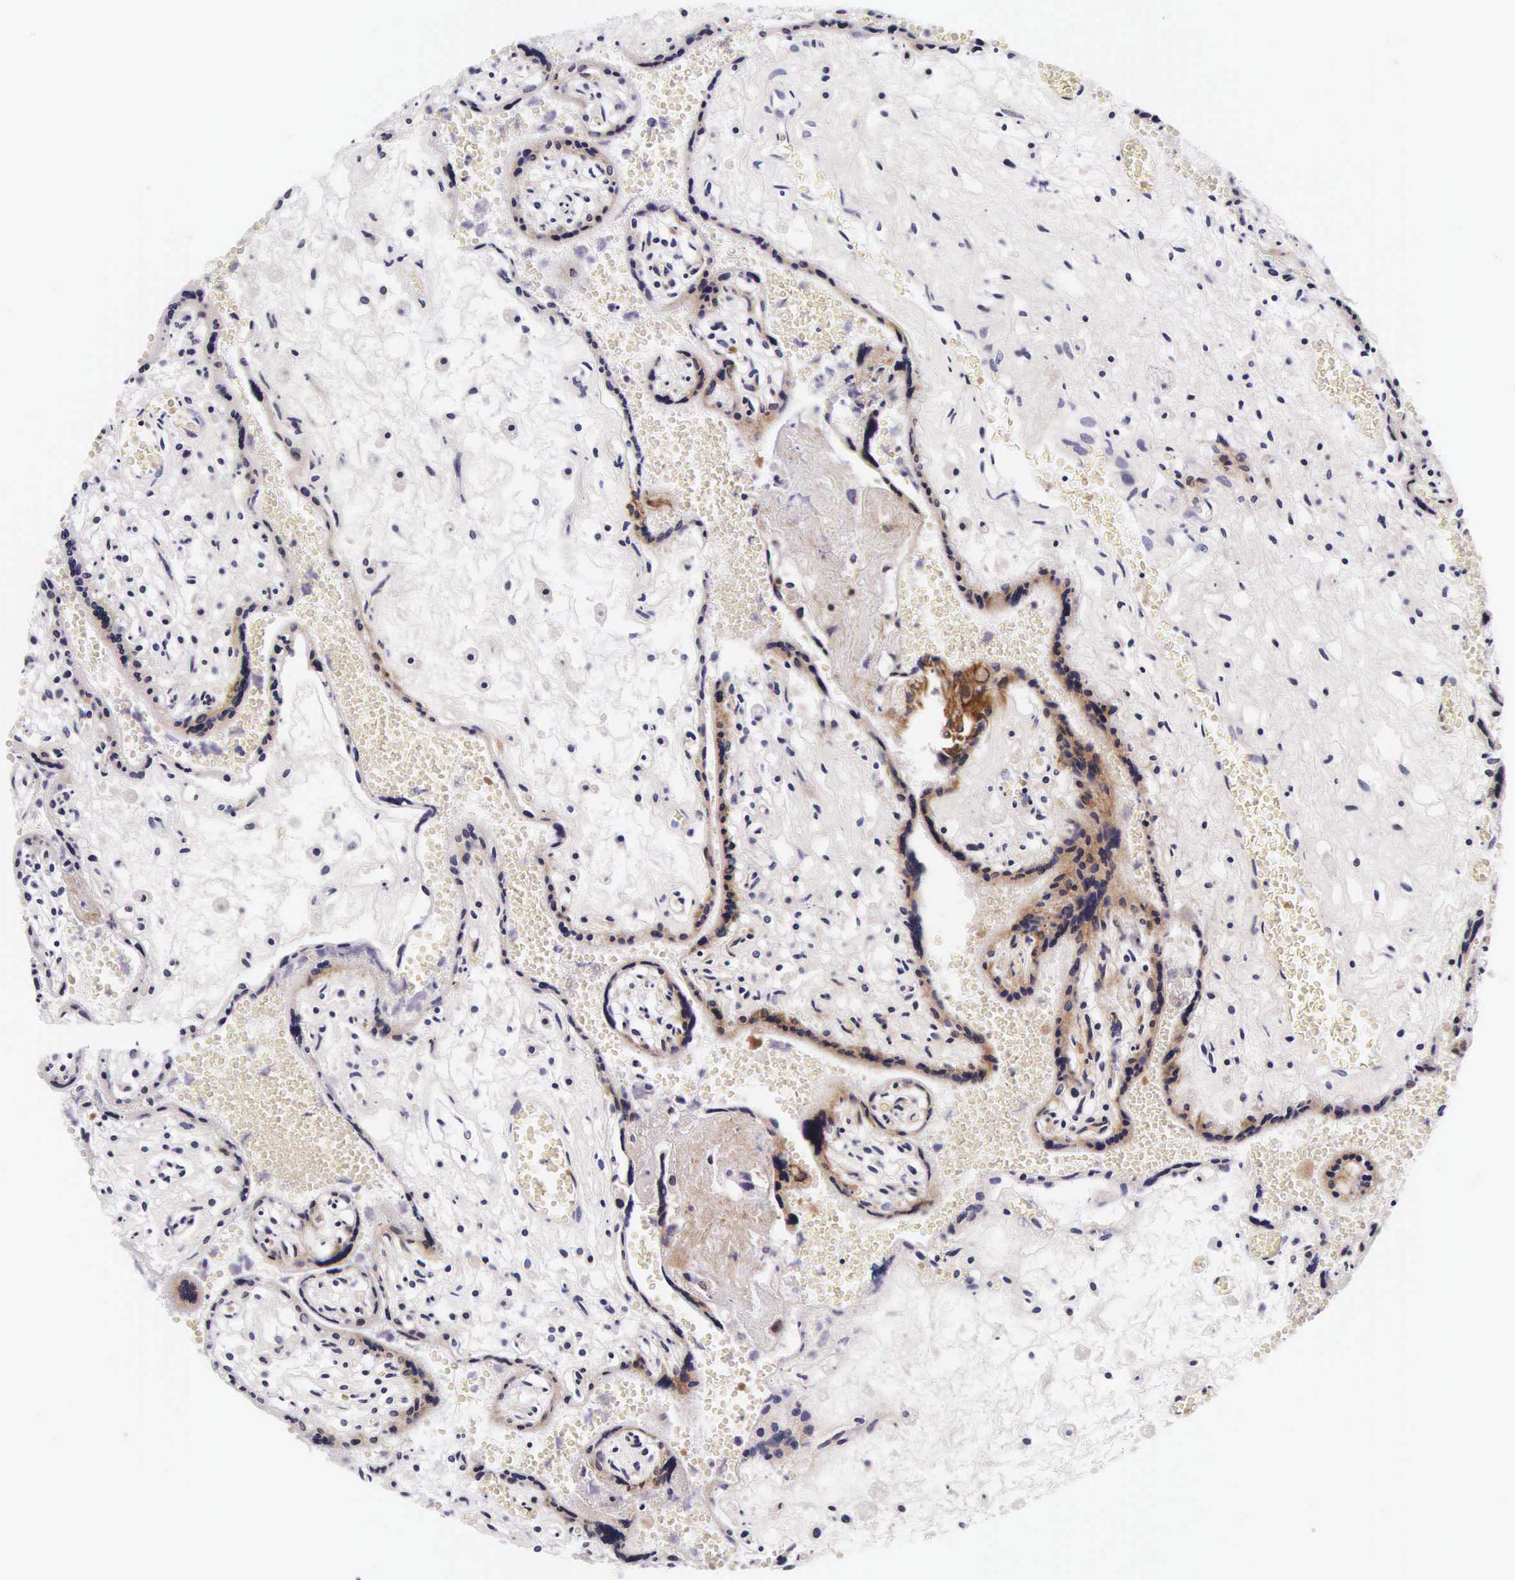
{"staining": {"intensity": "negative", "quantity": "none", "location": "none"}, "tissue": "placenta", "cell_type": "Decidual cells", "image_type": "normal", "snomed": [{"axis": "morphology", "description": "Normal tissue, NOS"}, {"axis": "topography", "description": "Placenta"}], "caption": "Photomicrograph shows no protein staining in decidual cells of normal placenta. (Stains: DAB IHC with hematoxylin counter stain, Microscopy: brightfield microscopy at high magnification).", "gene": "UPRT", "patient": {"sex": "female", "age": 40}}